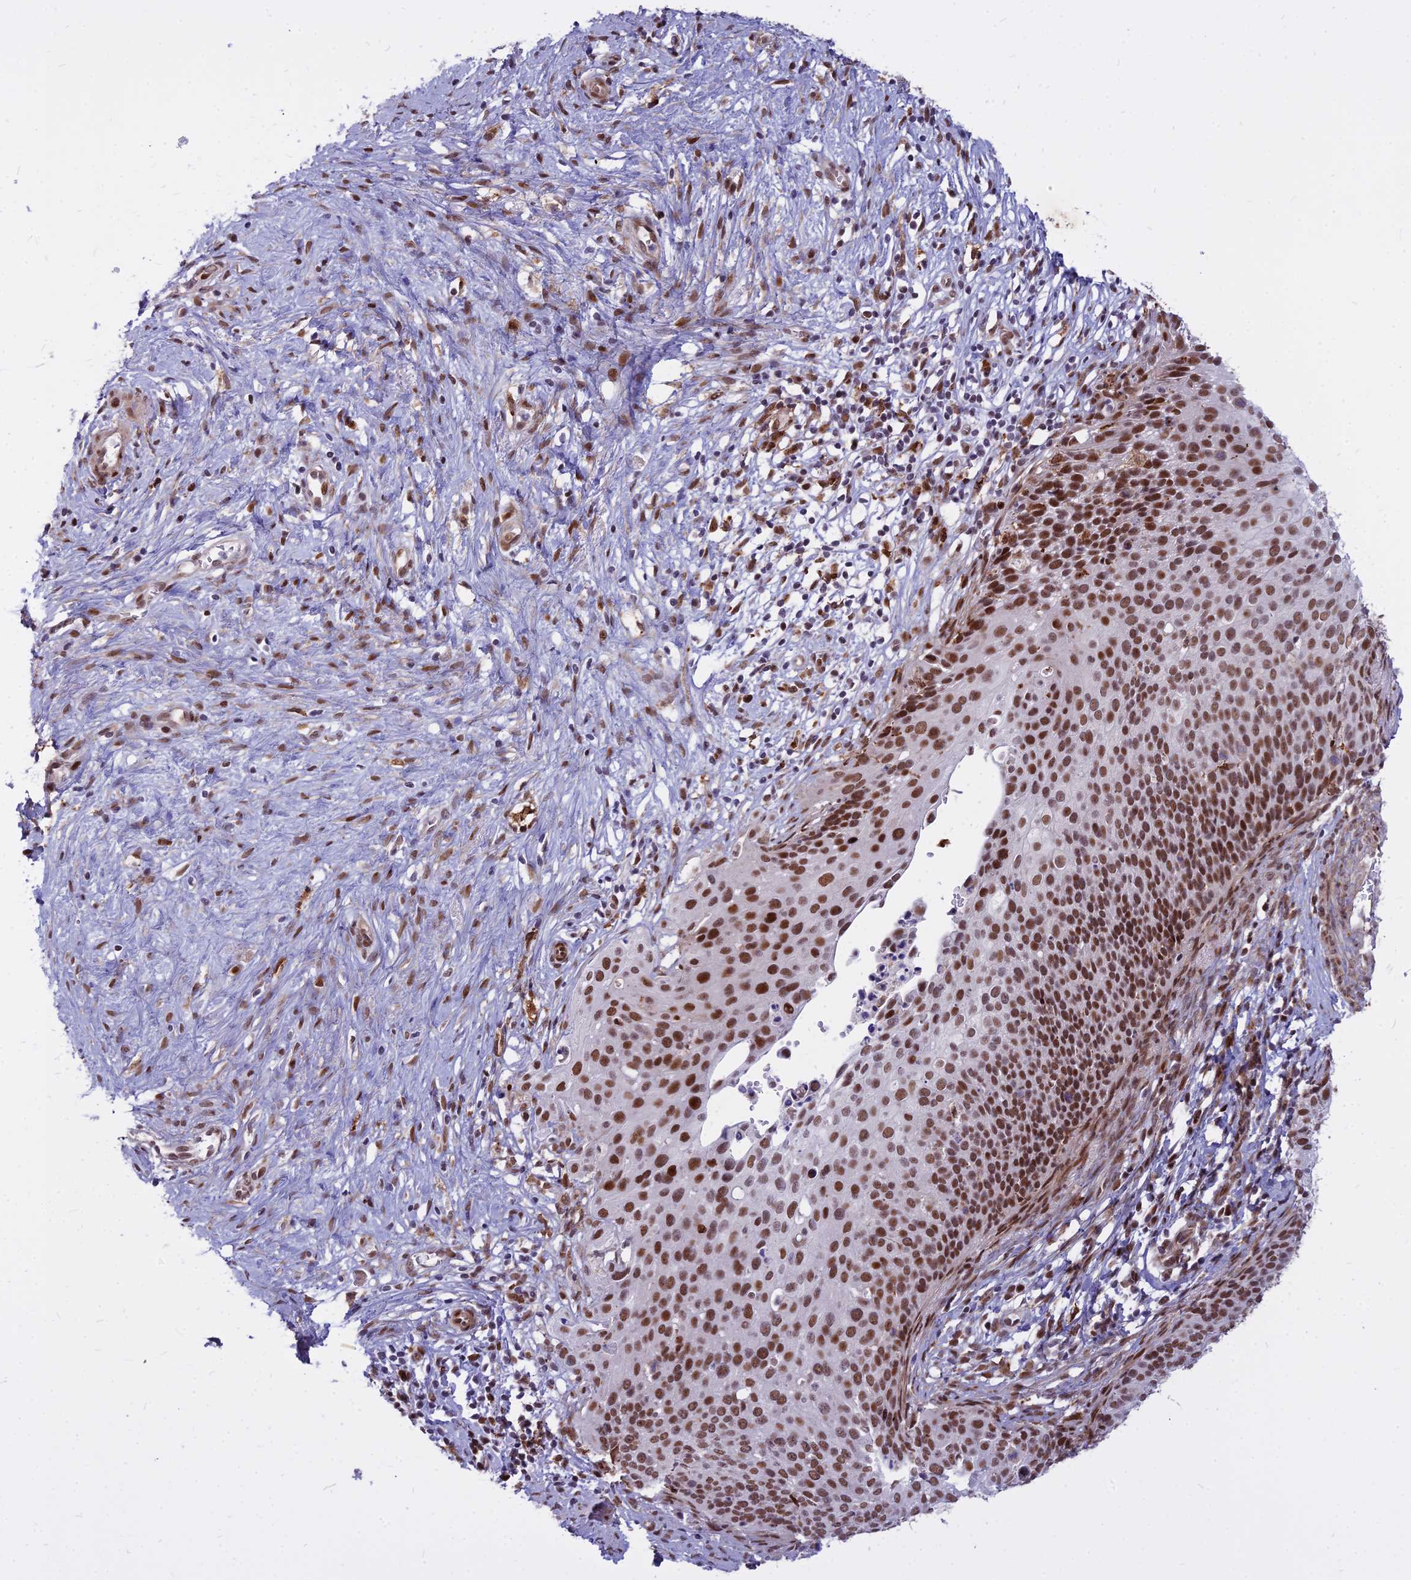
{"staining": {"intensity": "moderate", "quantity": ">75%", "location": "nuclear"}, "tissue": "cervical cancer", "cell_type": "Tumor cells", "image_type": "cancer", "snomed": [{"axis": "morphology", "description": "Squamous cell carcinoma, NOS"}, {"axis": "topography", "description": "Cervix"}], "caption": "This photomicrograph demonstrates cervical cancer (squamous cell carcinoma) stained with immunohistochemistry to label a protein in brown. The nuclear of tumor cells show moderate positivity for the protein. Nuclei are counter-stained blue.", "gene": "ALG10", "patient": {"sex": "female", "age": 44}}